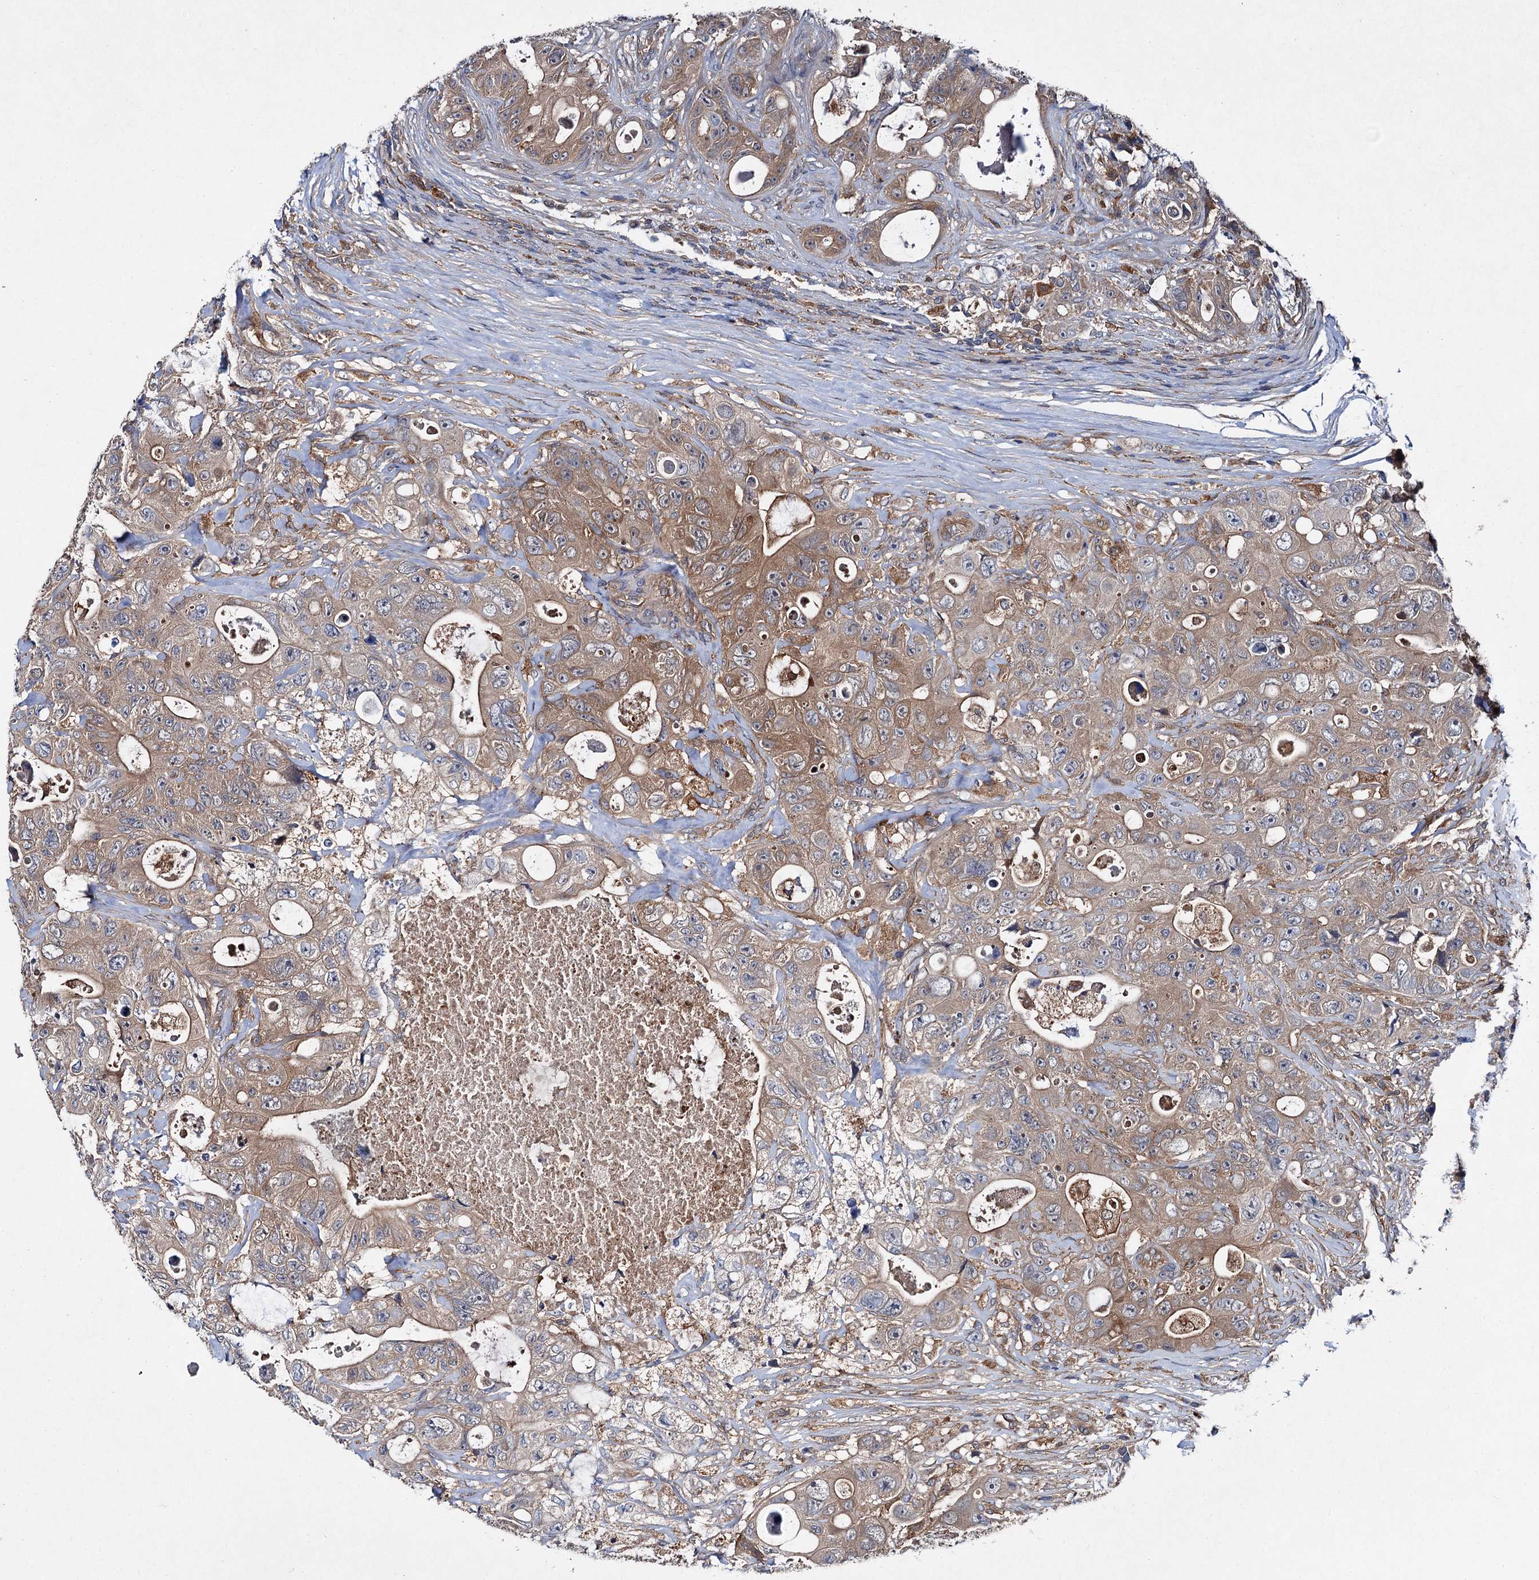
{"staining": {"intensity": "moderate", "quantity": ">75%", "location": "cytoplasmic/membranous"}, "tissue": "colorectal cancer", "cell_type": "Tumor cells", "image_type": "cancer", "snomed": [{"axis": "morphology", "description": "Adenocarcinoma, NOS"}, {"axis": "topography", "description": "Colon"}], "caption": "Moderate cytoplasmic/membranous protein expression is seen in approximately >75% of tumor cells in colorectal cancer (adenocarcinoma).", "gene": "VPS29", "patient": {"sex": "female", "age": 46}}